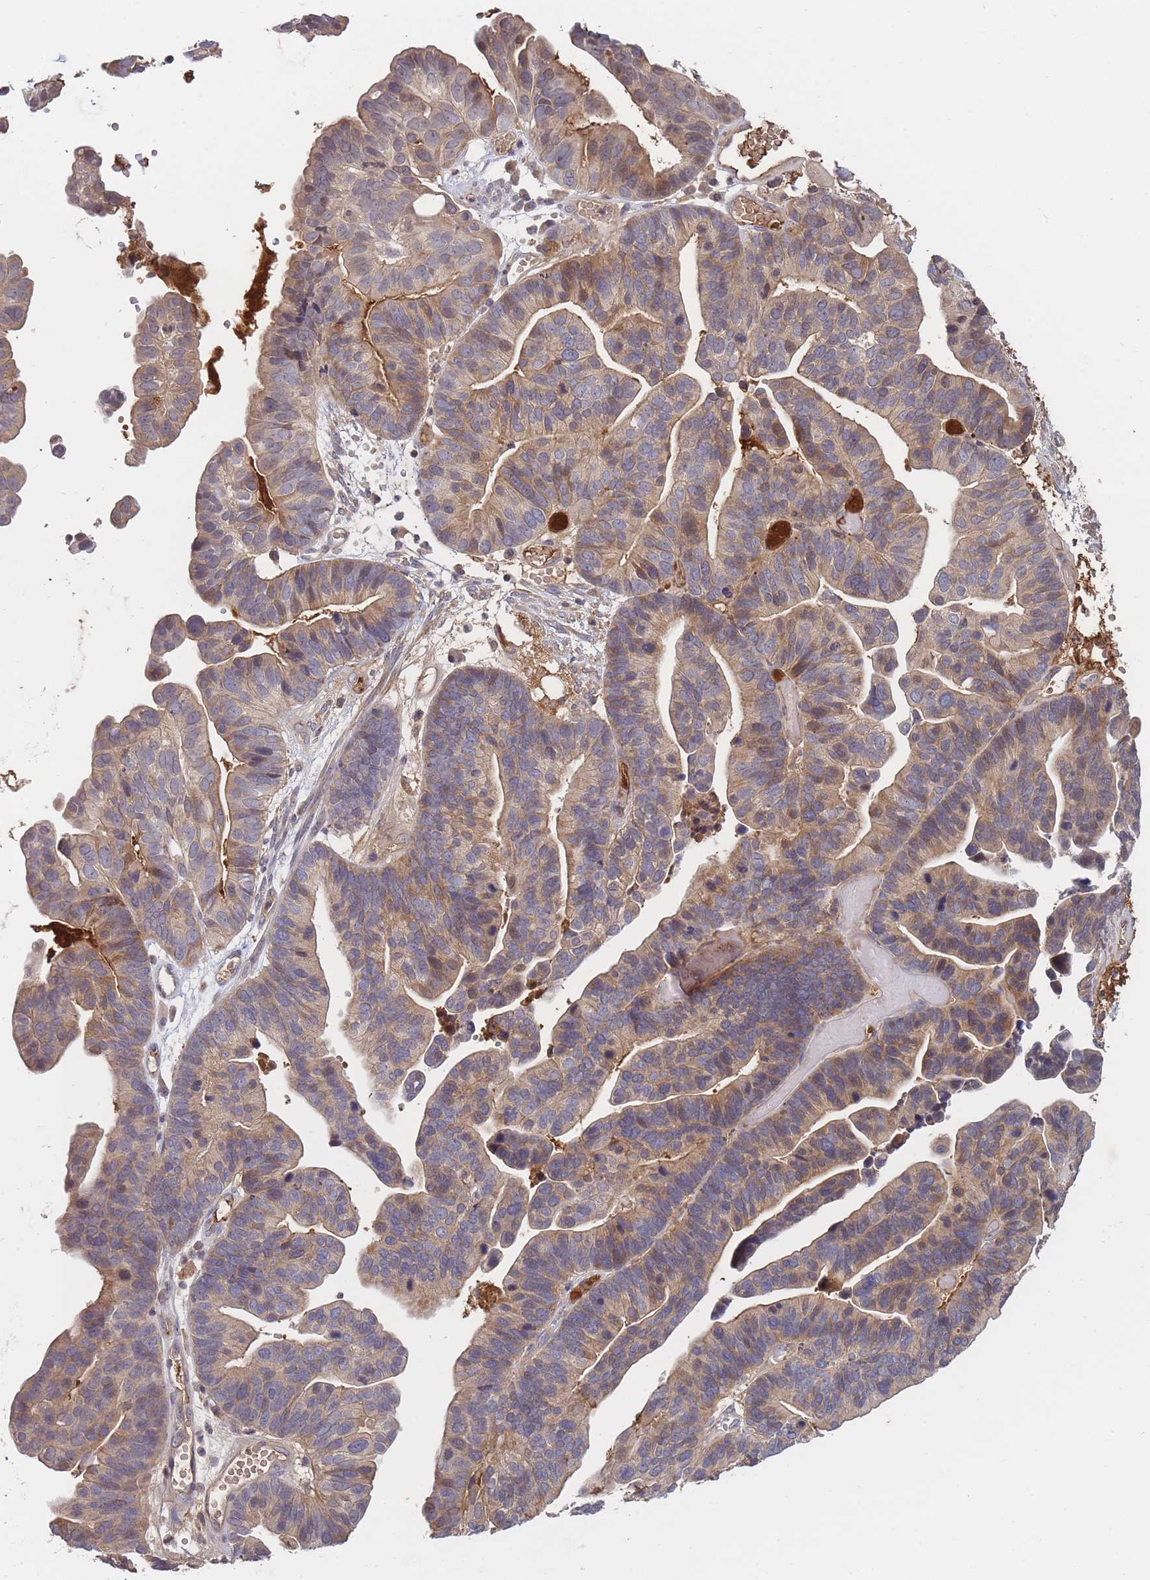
{"staining": {"intensity": "moderate", "quantity": "25%-75%", "location": "cytoplasmic/membranous"}, "tissue": "ovarian cancer", "cell_type": "Tumor cells", "image_type": "cancer", "snomed": [{"axis": "morphology", "description": "Cystadenocarcinoma, serous, NOS"}, {"axis": "topography", "description": "Ovary"}], "caption": "This is a photomicrograph of IHC staining of serous cystadenocarcinoma (ovarian), which shows moderate expression in the cytoplasmic/membranous of tumor cells.", "gene": "RALGDS", "patient": {"sex": "female", "age": 56}}